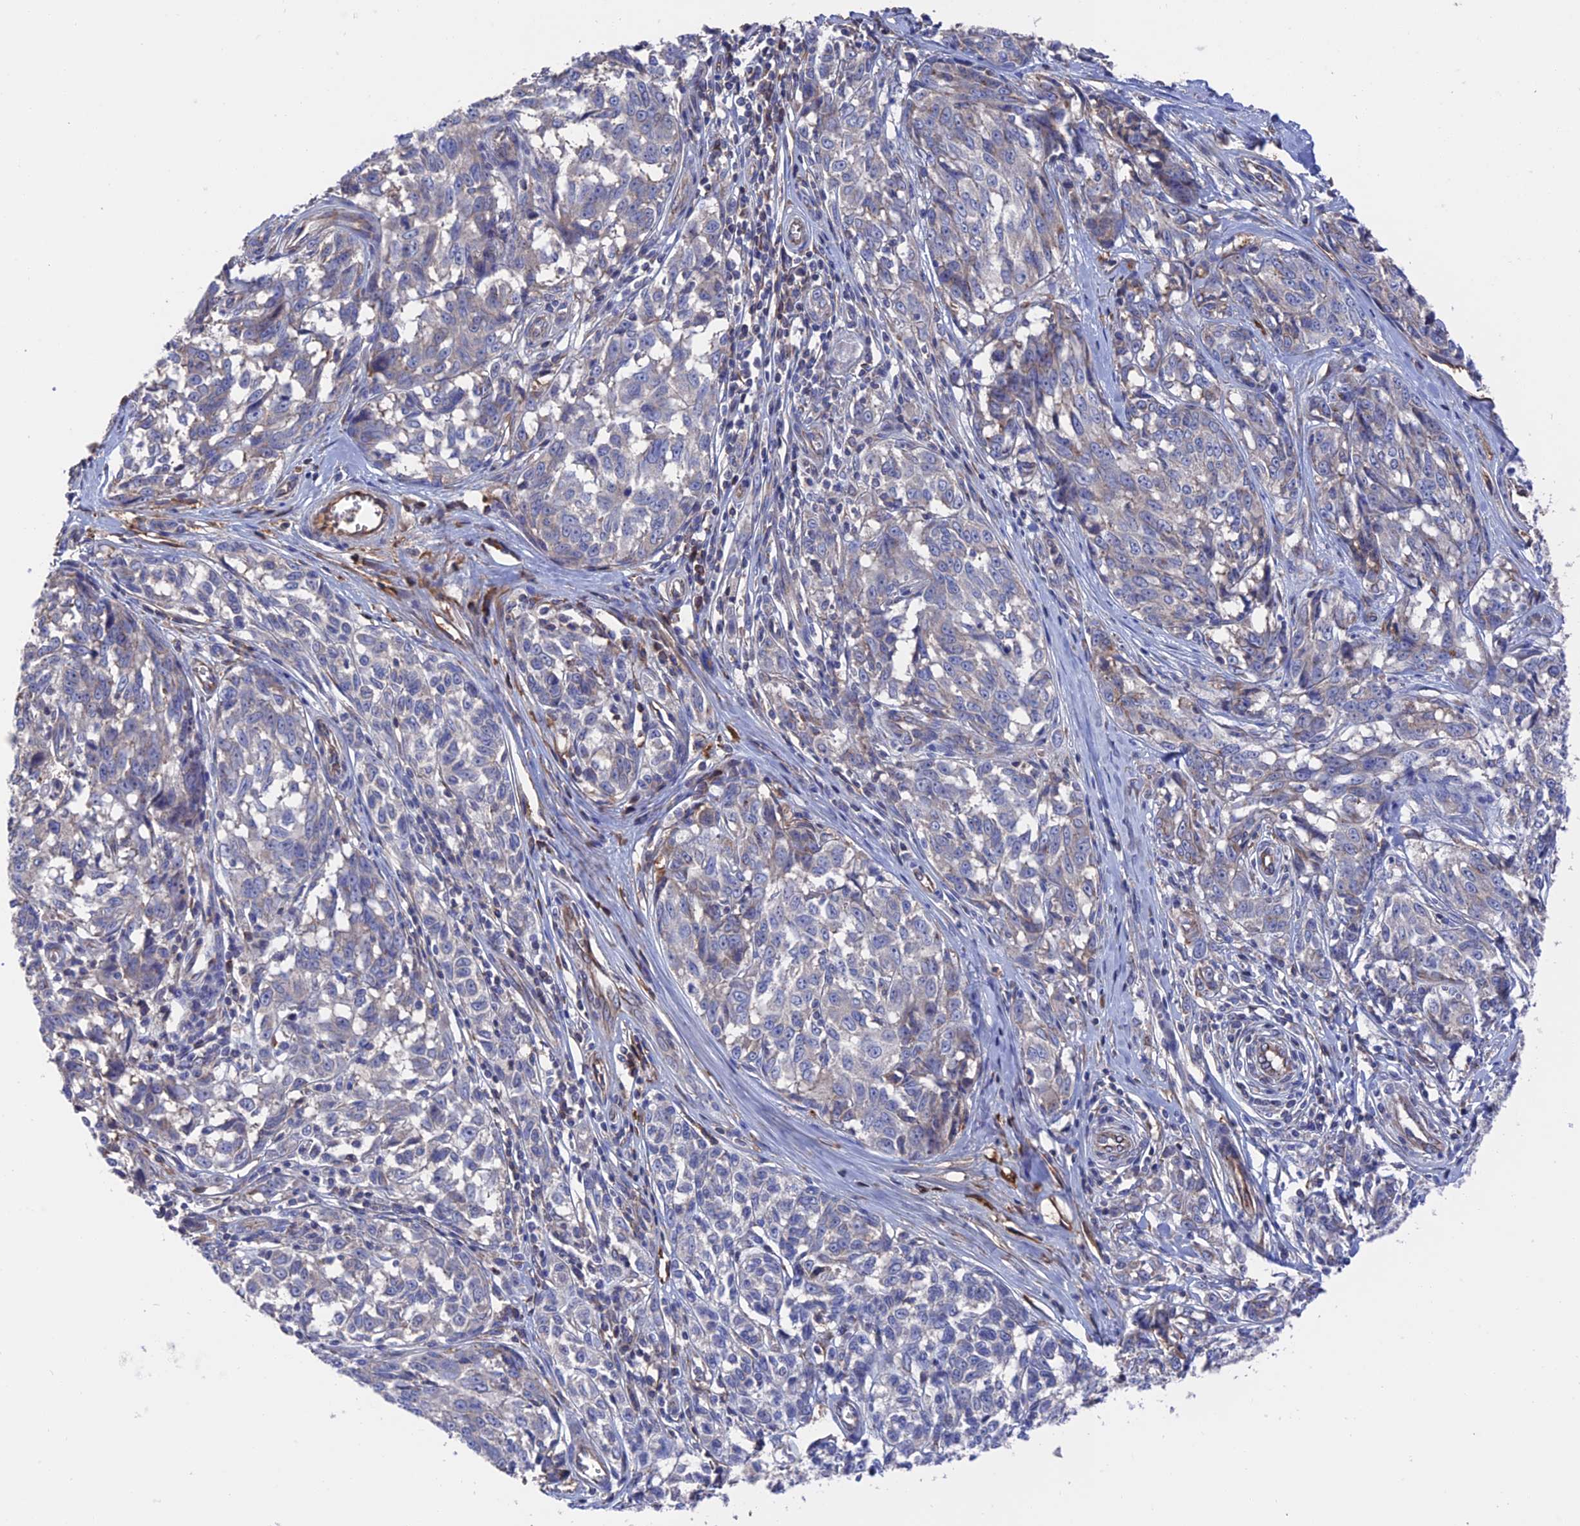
{"staining": {"intensity": "weak", "quantity": "<25%", "location": "cytoplasmic/membranous"}, "tissue": "melanoma", "cell_type": "Tumor cells", "image_type": "cancer", "snomed": [{"axis": "morphology", "description": "Malignant melanoma, NOS"}, {"axis": "topography", "description": "Skin"}], "caption": "Tumor cells show no significant protein staining in malignant melanoma.", "gene": "HPF1", "patient": {"sex": "female", "age": 64}}